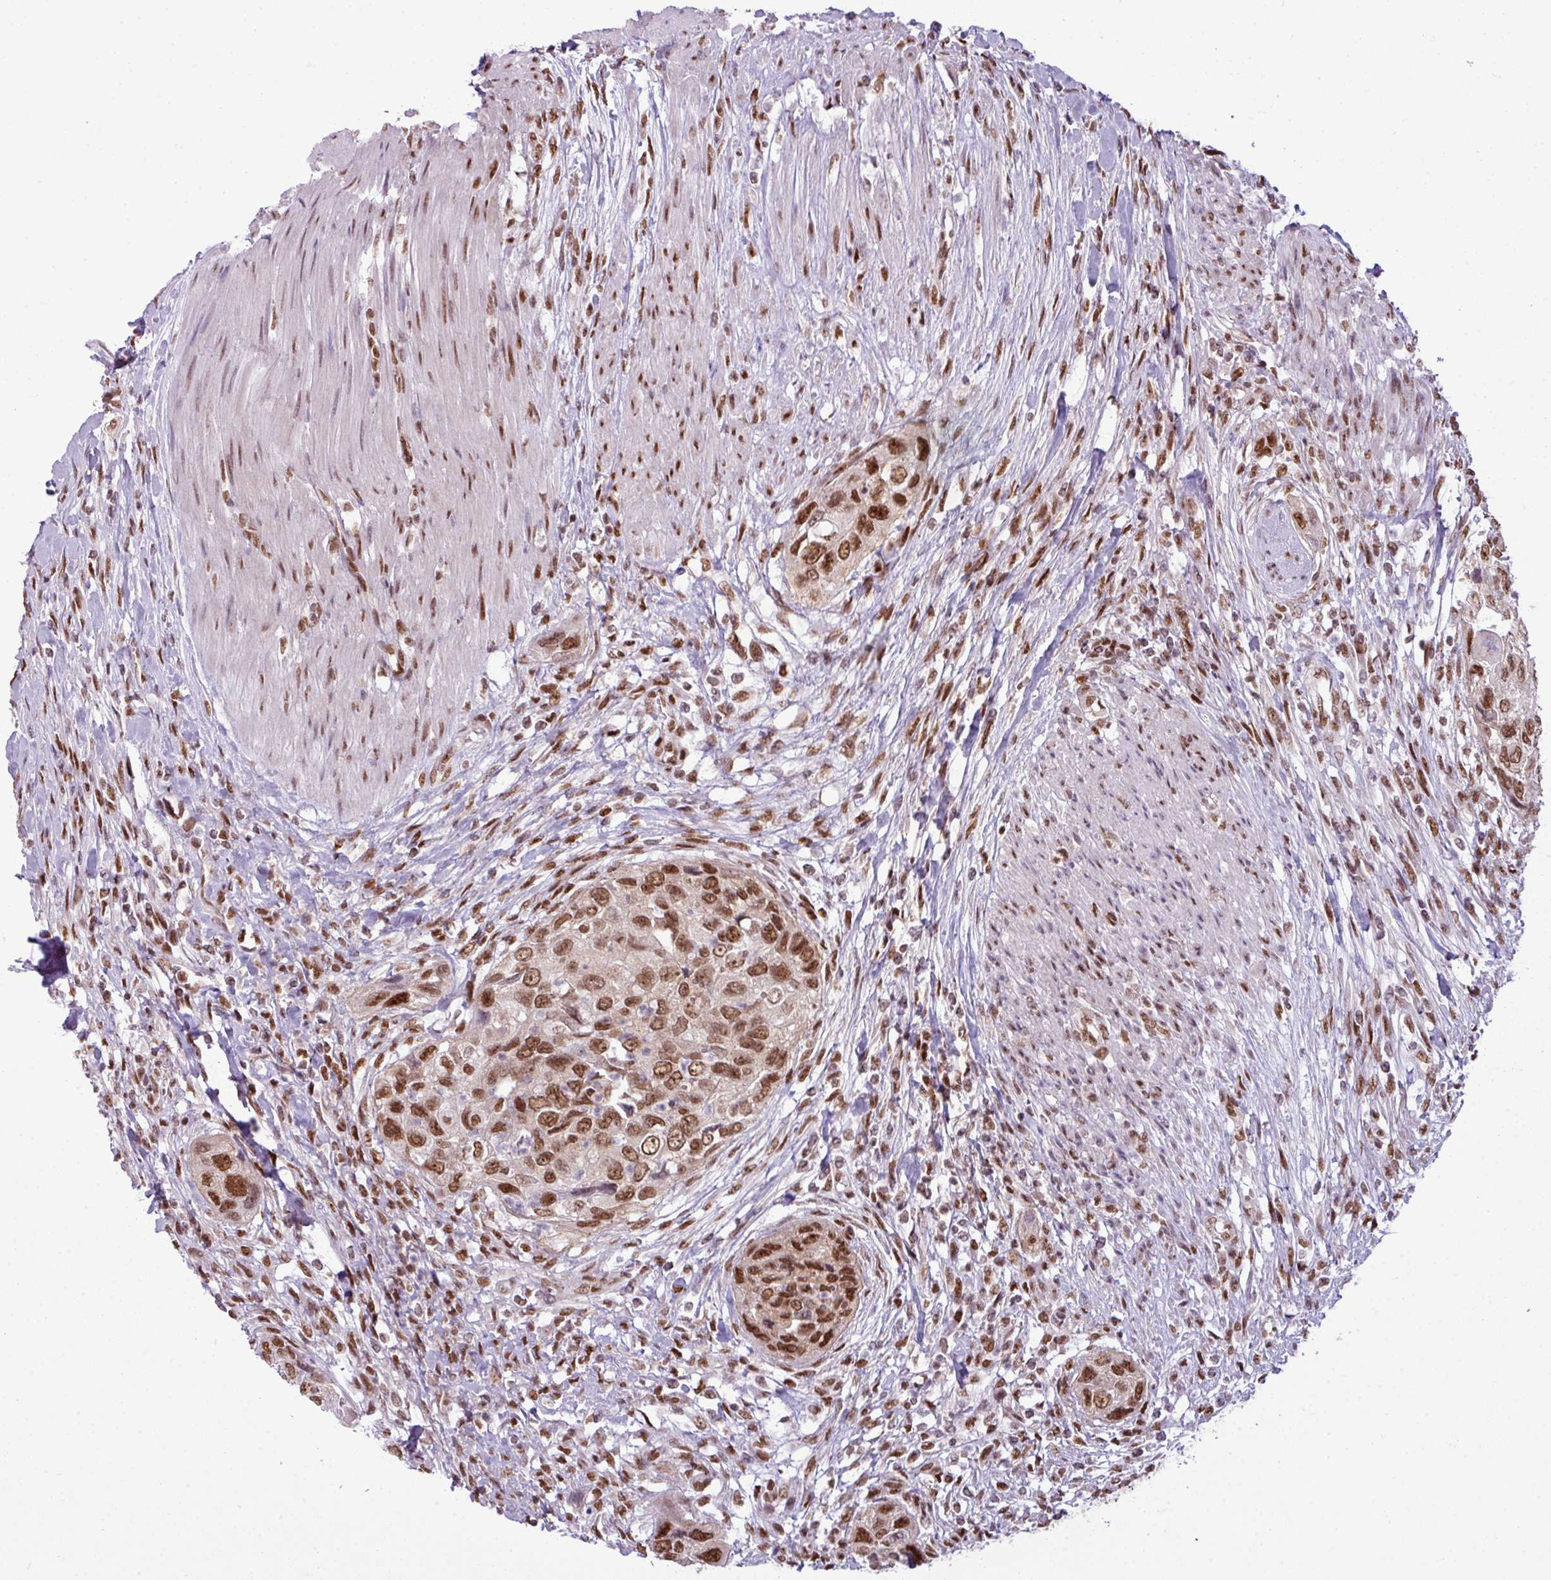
{"staining": {"intensity": "moderate", "quantity": ">75%", "location": "nuclear"}, "tissue": "urothelial cancer", "cell_type": "Tumor cells", "image_type": "cancer", "snomed": [{"axis": "morphology", "description": "Urothelial carcinoma, High grade"}, {"axis": "topography", "description": "Urinary bladder"}], "caption": "Protein positivity by immunohistochemistry demonstrates moderate nuclear expression in approximately >75% of tumor cells in high-grade urothelial carcinoma.", "gene": "ARL6IP4", "patient": {"sex": "female", "age": 60}}